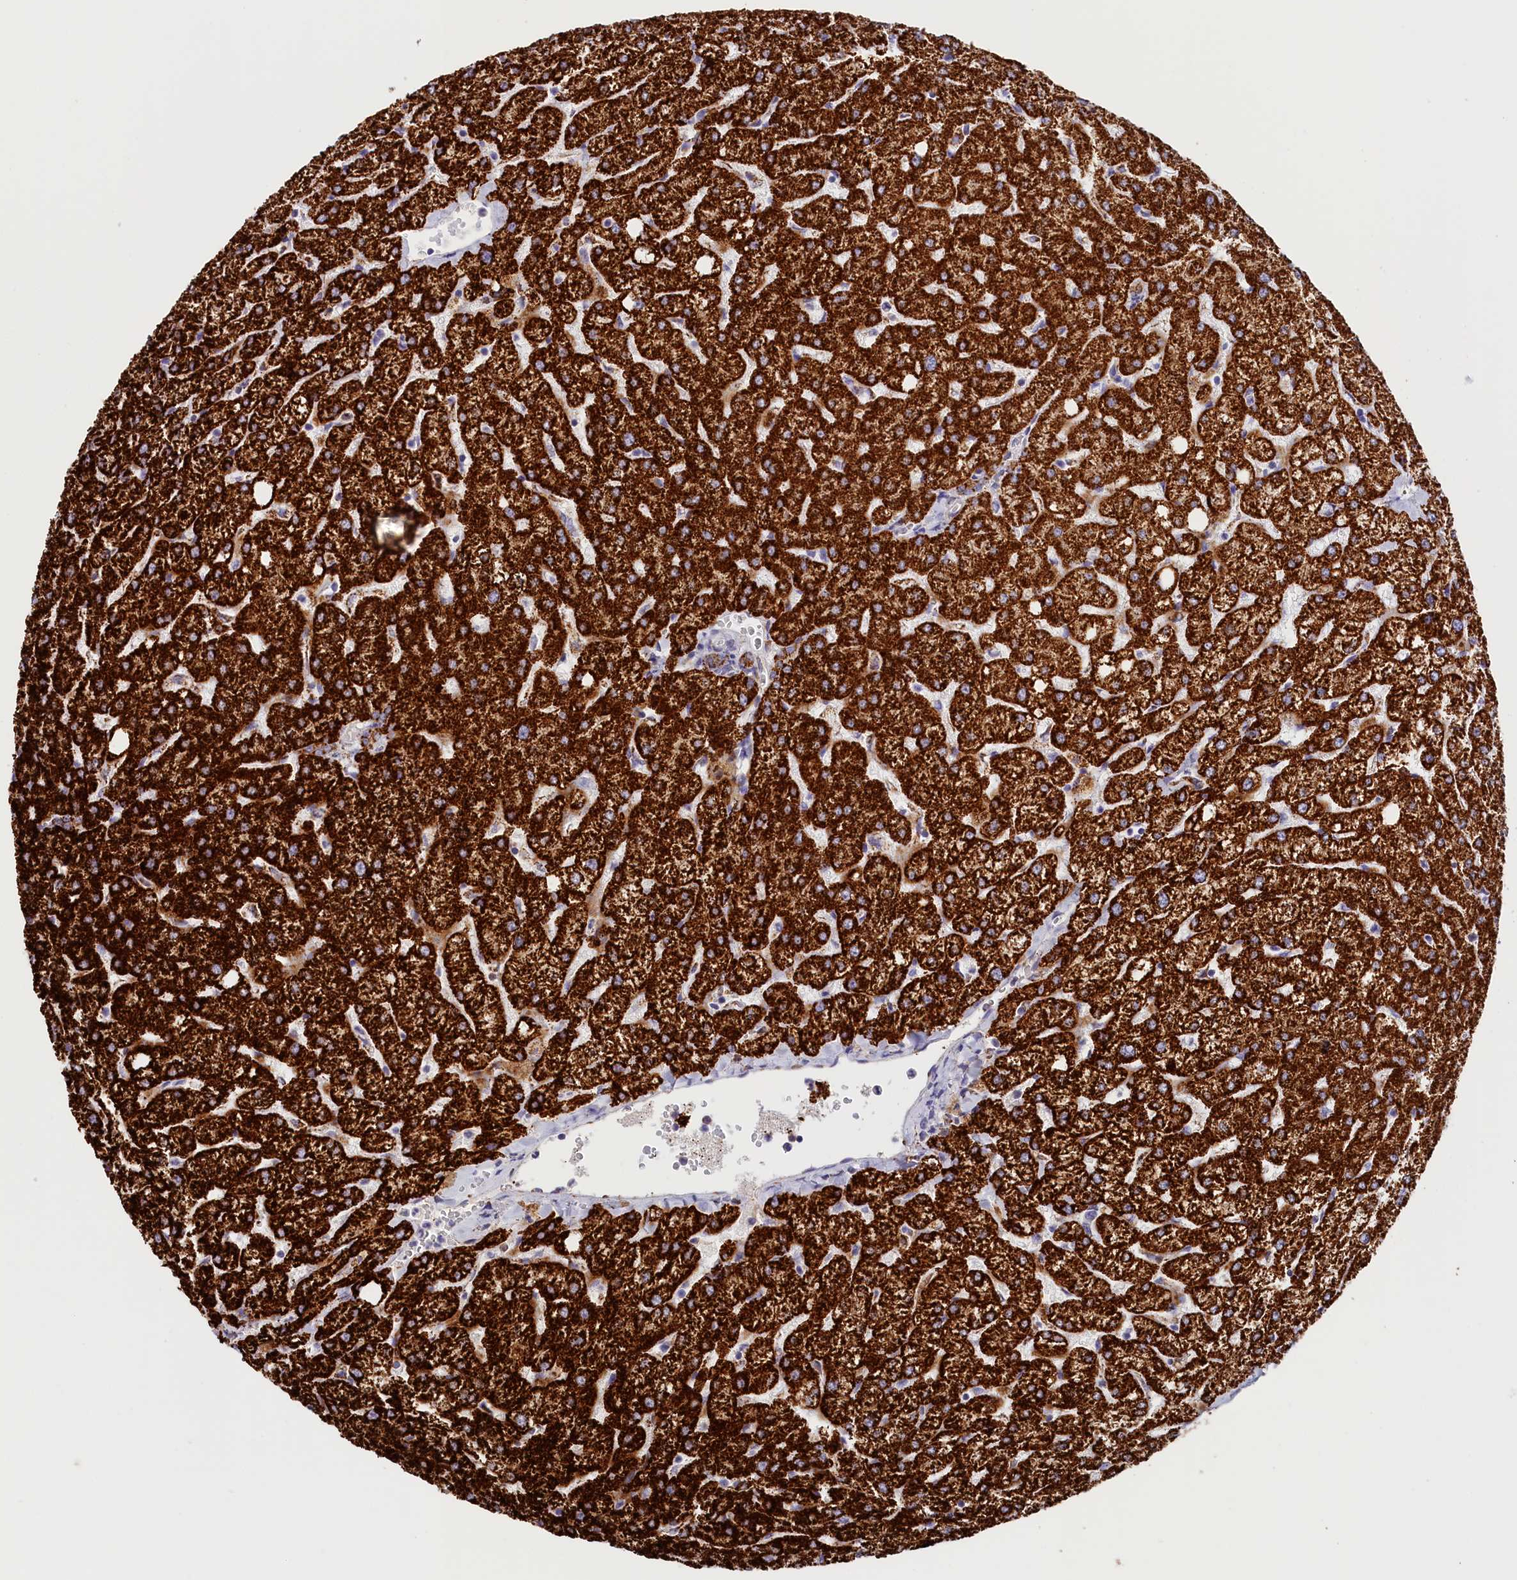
{"staining": {"intensity": "strong", "quantity": ">75%", "location": "cytoplasmic/membranous"}, "tissue": "liver", "cell_type": "Cholangiocytes", "image_type": "normal", "snomed": [{"axis": "morphology", "description": "Normal tissue, NOS"}, {"axis": "topography", "description": "Liver"}], "caption": "Liver stained for a protein exhibits strong cytoplasmic/membranous positivity in cholangiocytes.", "gene": "AKTIP", "patient": {"sex": "female", "age": 54}}